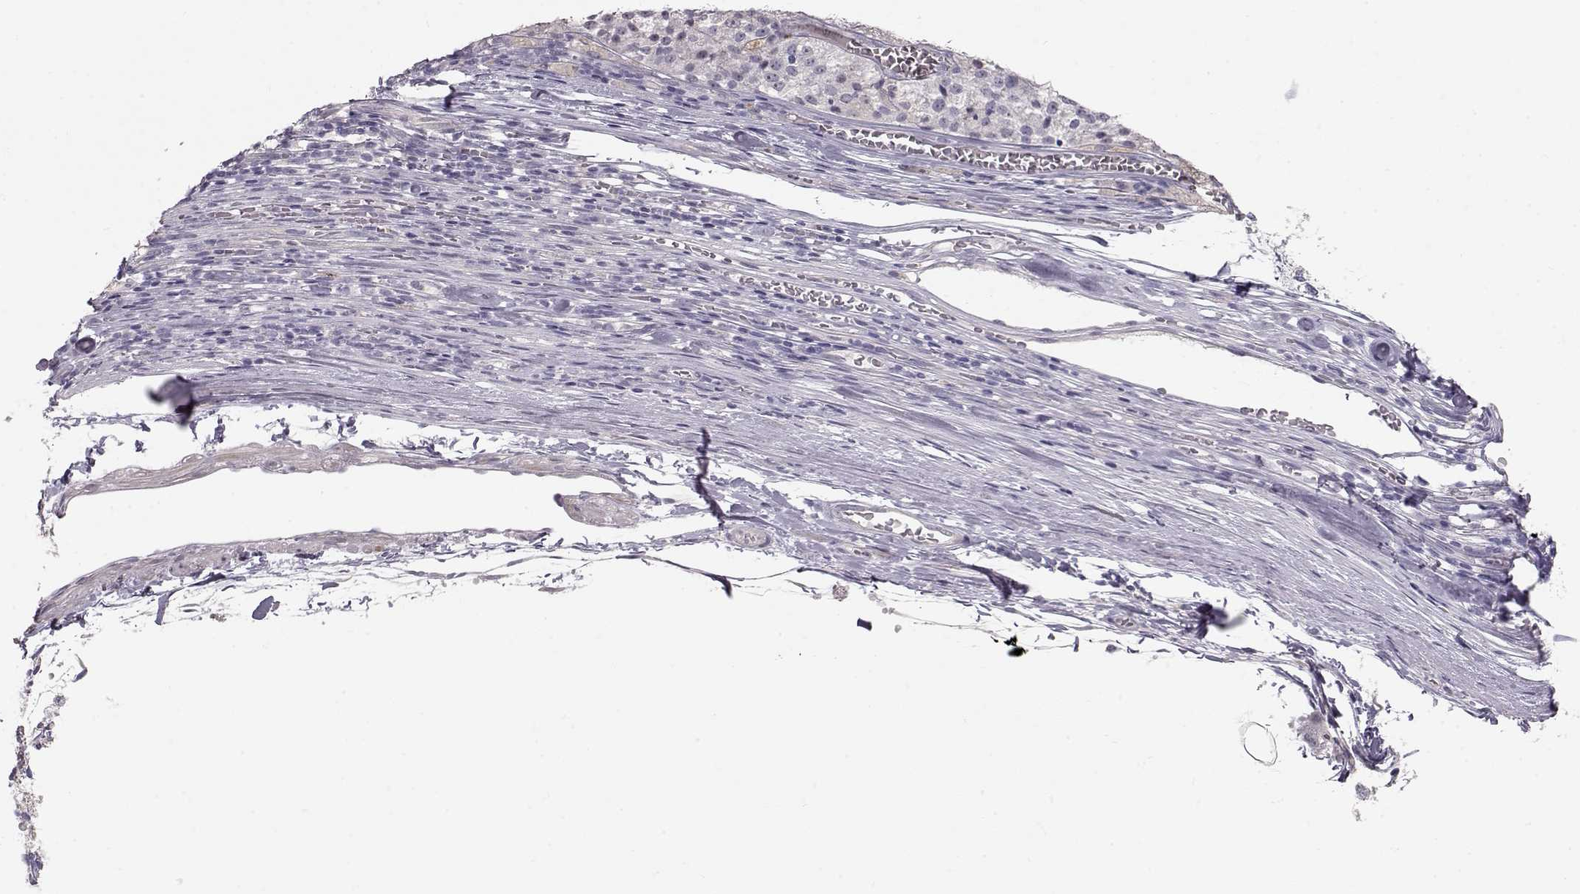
{"staining": {"intensity": "negative", "quantity": "none", "location": "none"}, "tissue": "melanoma", "cell_type": "Tumor cells", "image_type": "cancer", "snomed": [{"axis": "morphology", "description": "Malignant melanoma, Metastatic site"}, {"axis": "topography", "description": "Lymph node"}], "caption": "Melanoma was stained to show a protein in brown. There is no significant staining in tumor cells.", "gene": "SLC18A1", "patient": {"sex": "female", "age": 64}}